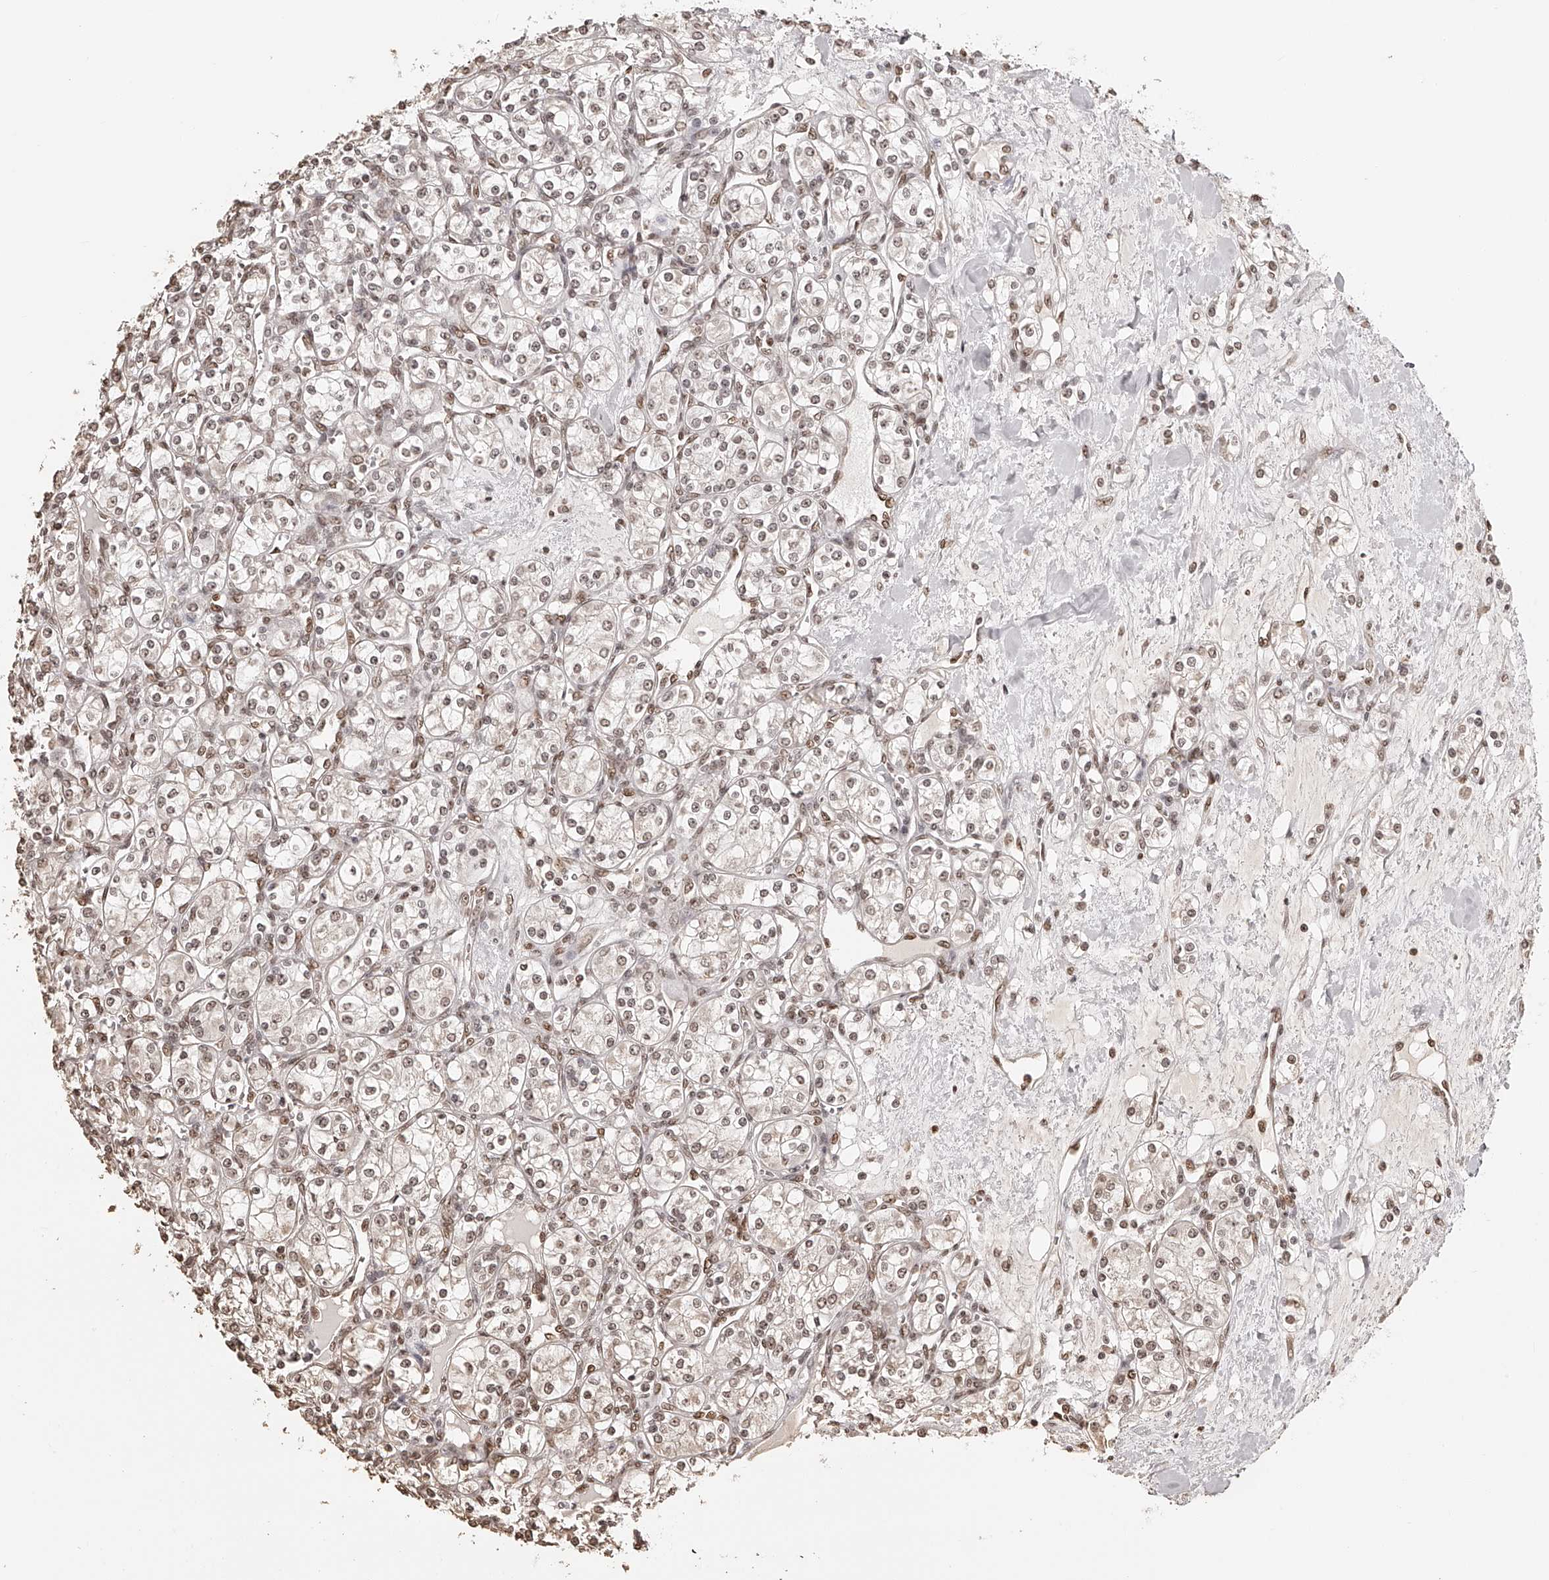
{"staining": {"intensity": "moderate", "quantity": ">75%", "location": "nuclear"}, "tissue": "renal cancer", "cell_type": "Tumor cells", "image_type": "cancer", "snomed": [{"axis": "morphology", "description": "Adenocarcinoma, NOS"}, {"axis": "topography", "description": "Kidney"}], "caption": "An immunohistochemistry image of neoplastic tissue is shown. Protein staining in brown highlights moderate nuclear positivity in adenocarcinoma (renal) within tumor cells.", "gene": "ZNF503", "patient": {"sex": "male", "age": 77}}